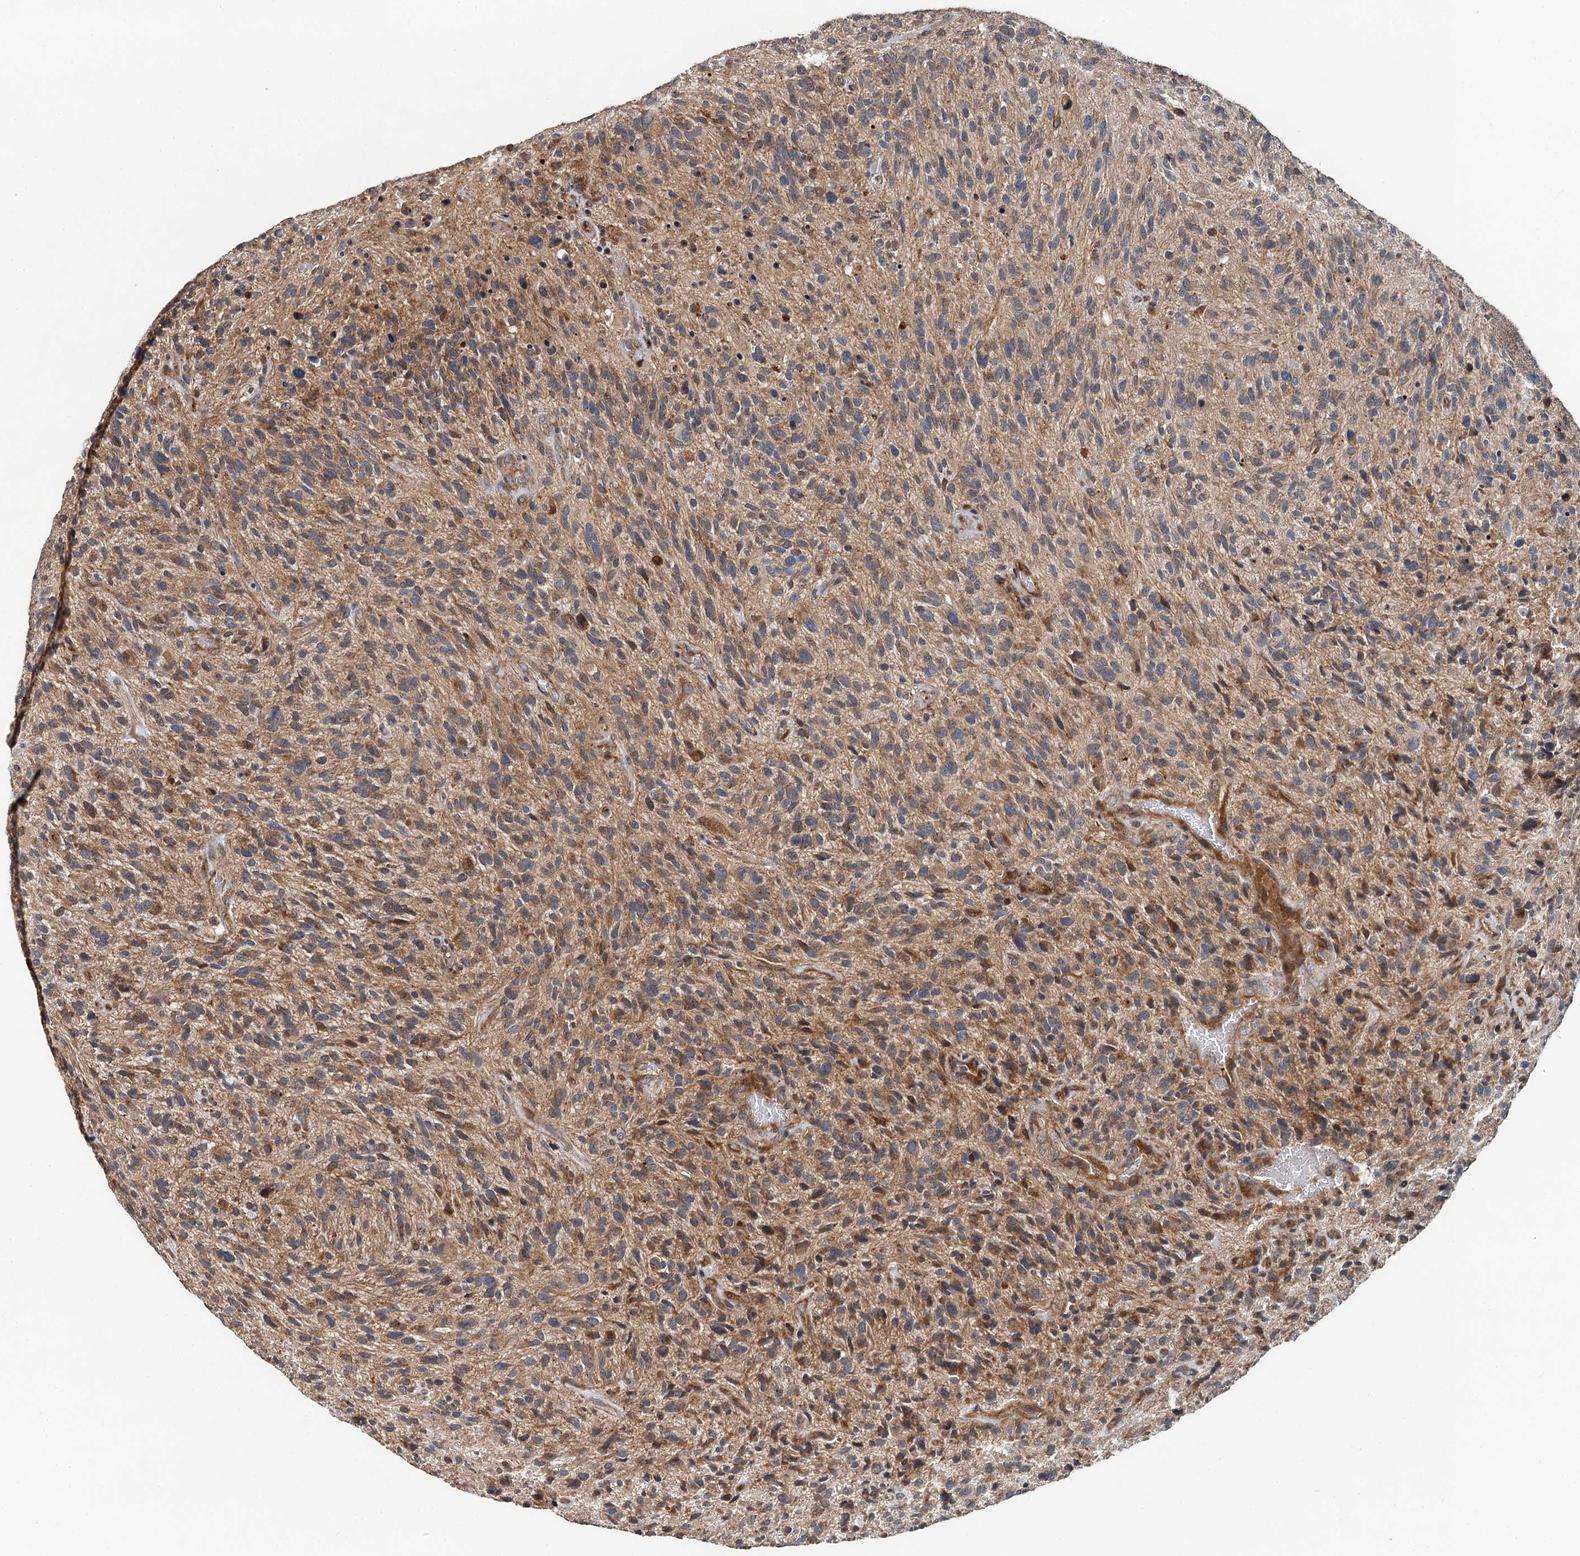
{"staining": {"intensity": "moderate", "quantity": "25%-75%", "location": "cytoplasmic/membranous"}, "tissue": "glioma", "cell_type": "Tumor cells", "image_type": "cancer", "snomed": [{"axis": "morphology", "description": "Glioma, malignant, High grade"}, {"axis": "topography", "description": "Brain"}], "caption": "Human malignant glioma (high-grade) stained for a protein (brown) reveals moderate cytoplasmic/membranous positive expression in approximately 25%-75% of tumor cells.", "gene": "LRRK2", "patient": {"sex": "male", "age": 47}}